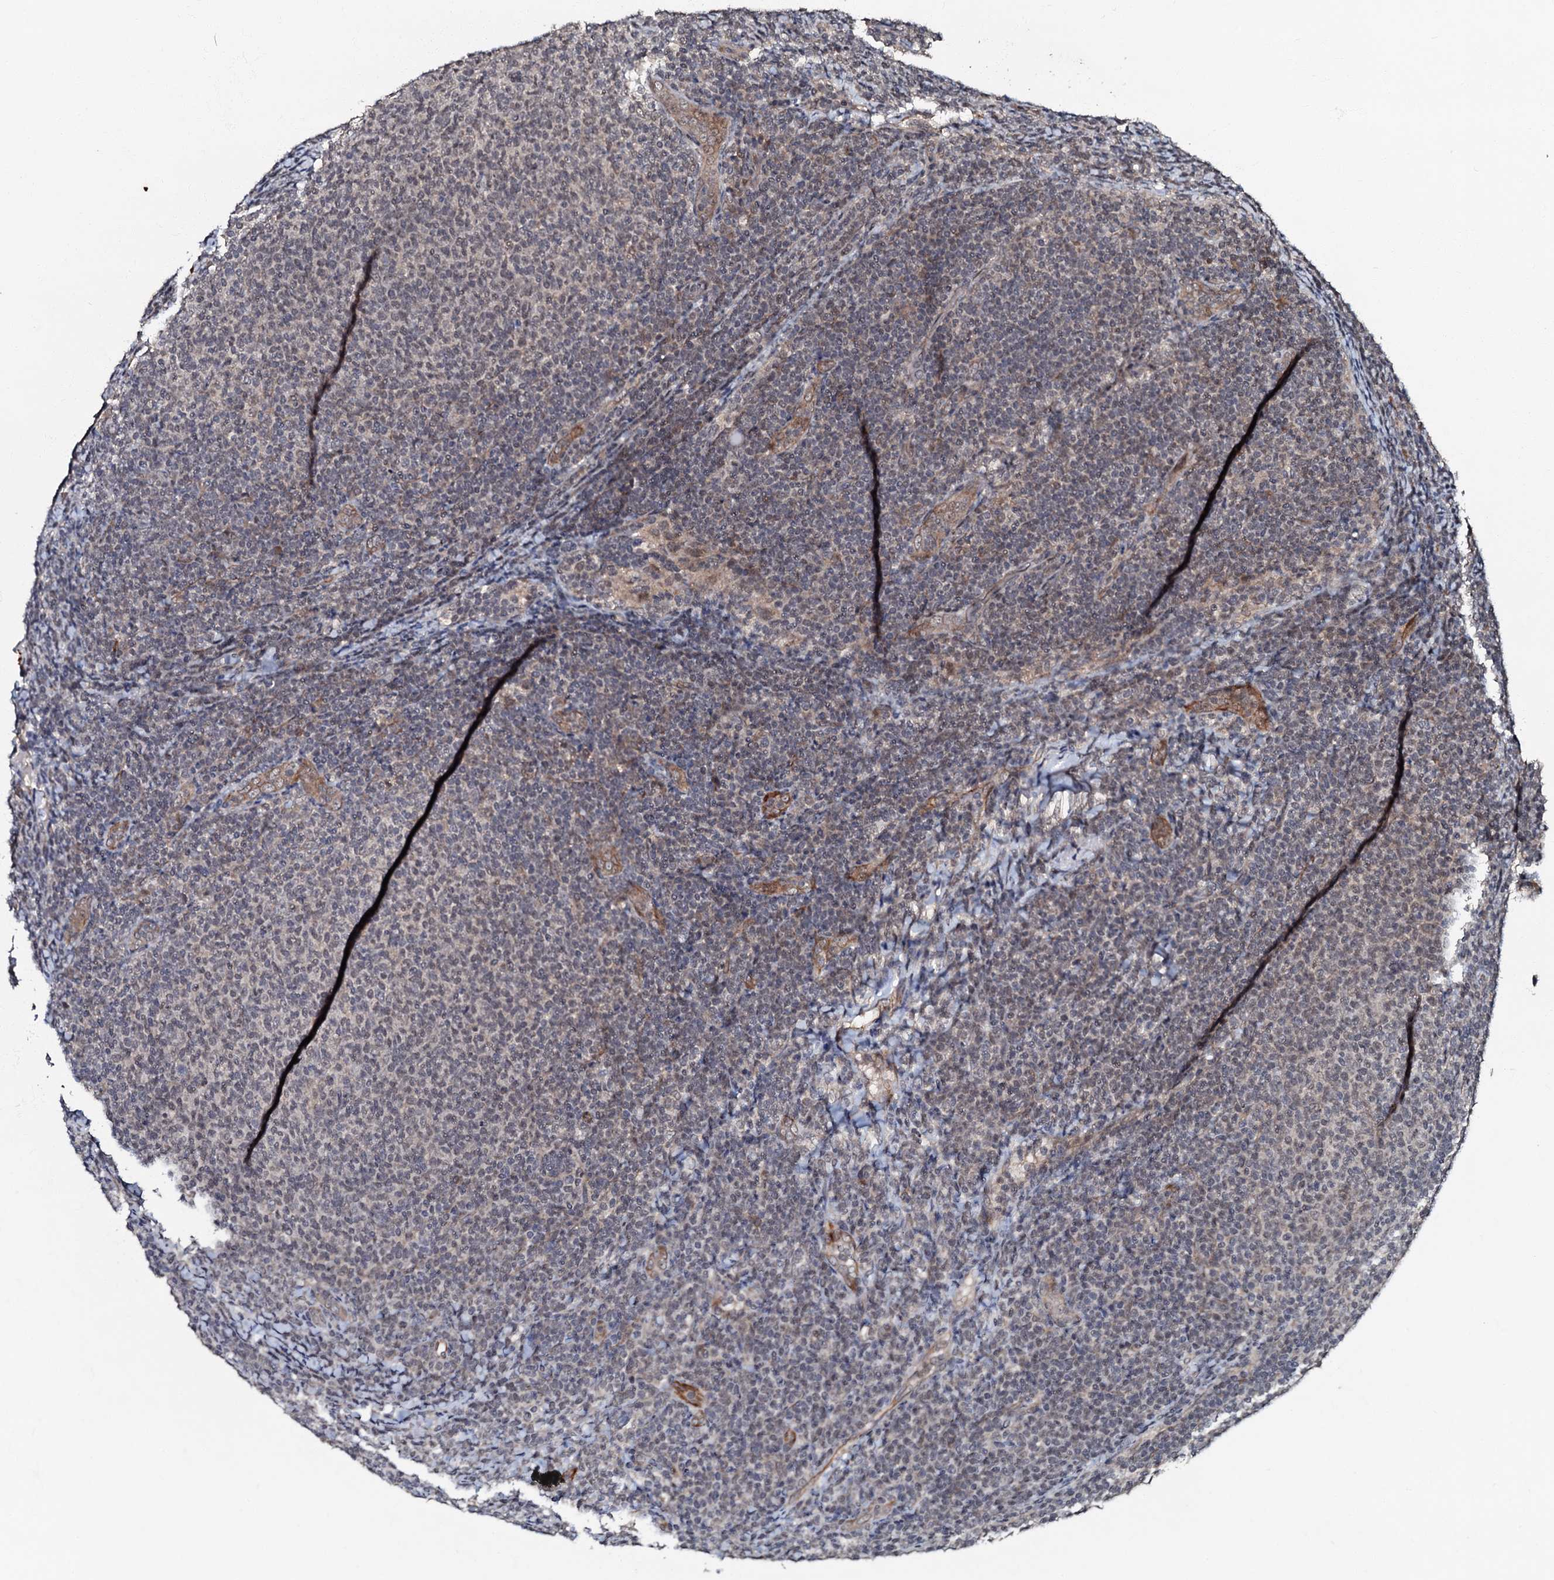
{"staining": {"intensity": "weak", "quantity": "<25%", "location": "nuclear"}, "tissue": "lymphoma", "cell_type": "Tumor cells", "image_type": "cancer", "snomed": [{"axis": "morphology", "description": "Malignant lymphoma, non-Hodgkin's type, Low grade"}, {"axis": "topography", "description": "Lymph node"}], "caption": "A histopathology image of human malignant lymphoma, non-Hodgkin's type (low-grade) is negative for staining in tumor cells.", "gene": "MANSC4", "patient": {"sex": "male", "age": 66}}